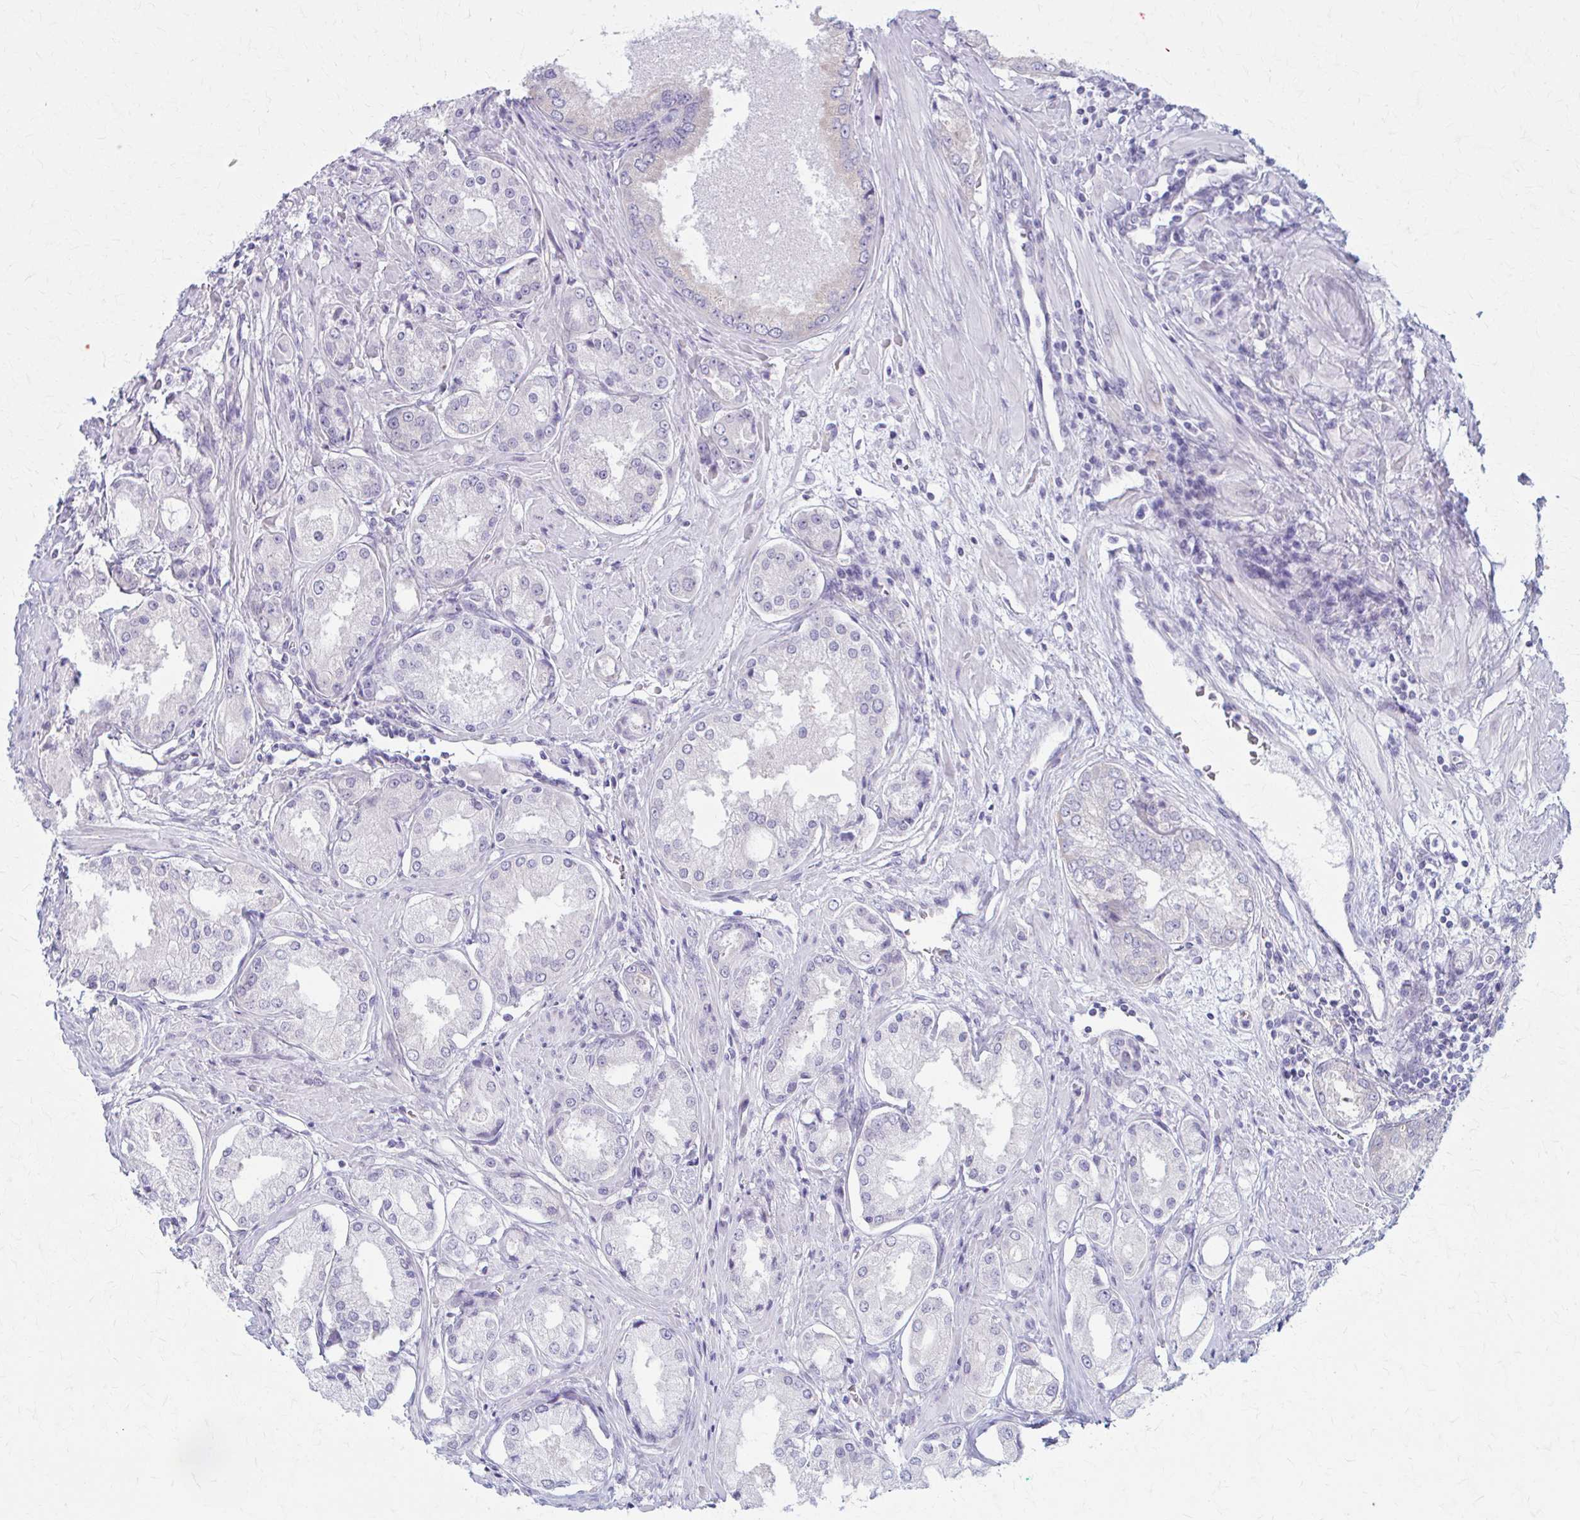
{"staining": {"intensity": "negative", "quantity": "none", "location": "none"}, "tissue": "prostate cancer", "cell_type": "Tumor cells", "image_type": "cancer", "snomed": [{"axis": "morphology", "description": "Adenocarcinoma, Low grade"}, {"axis": "topography", "description": "Prostate"}], "caption": "Tumor cells show no significant staining in prostate cancer.", "gene": "PRKRA", "patient": {"sex": "male", "age": 68}}